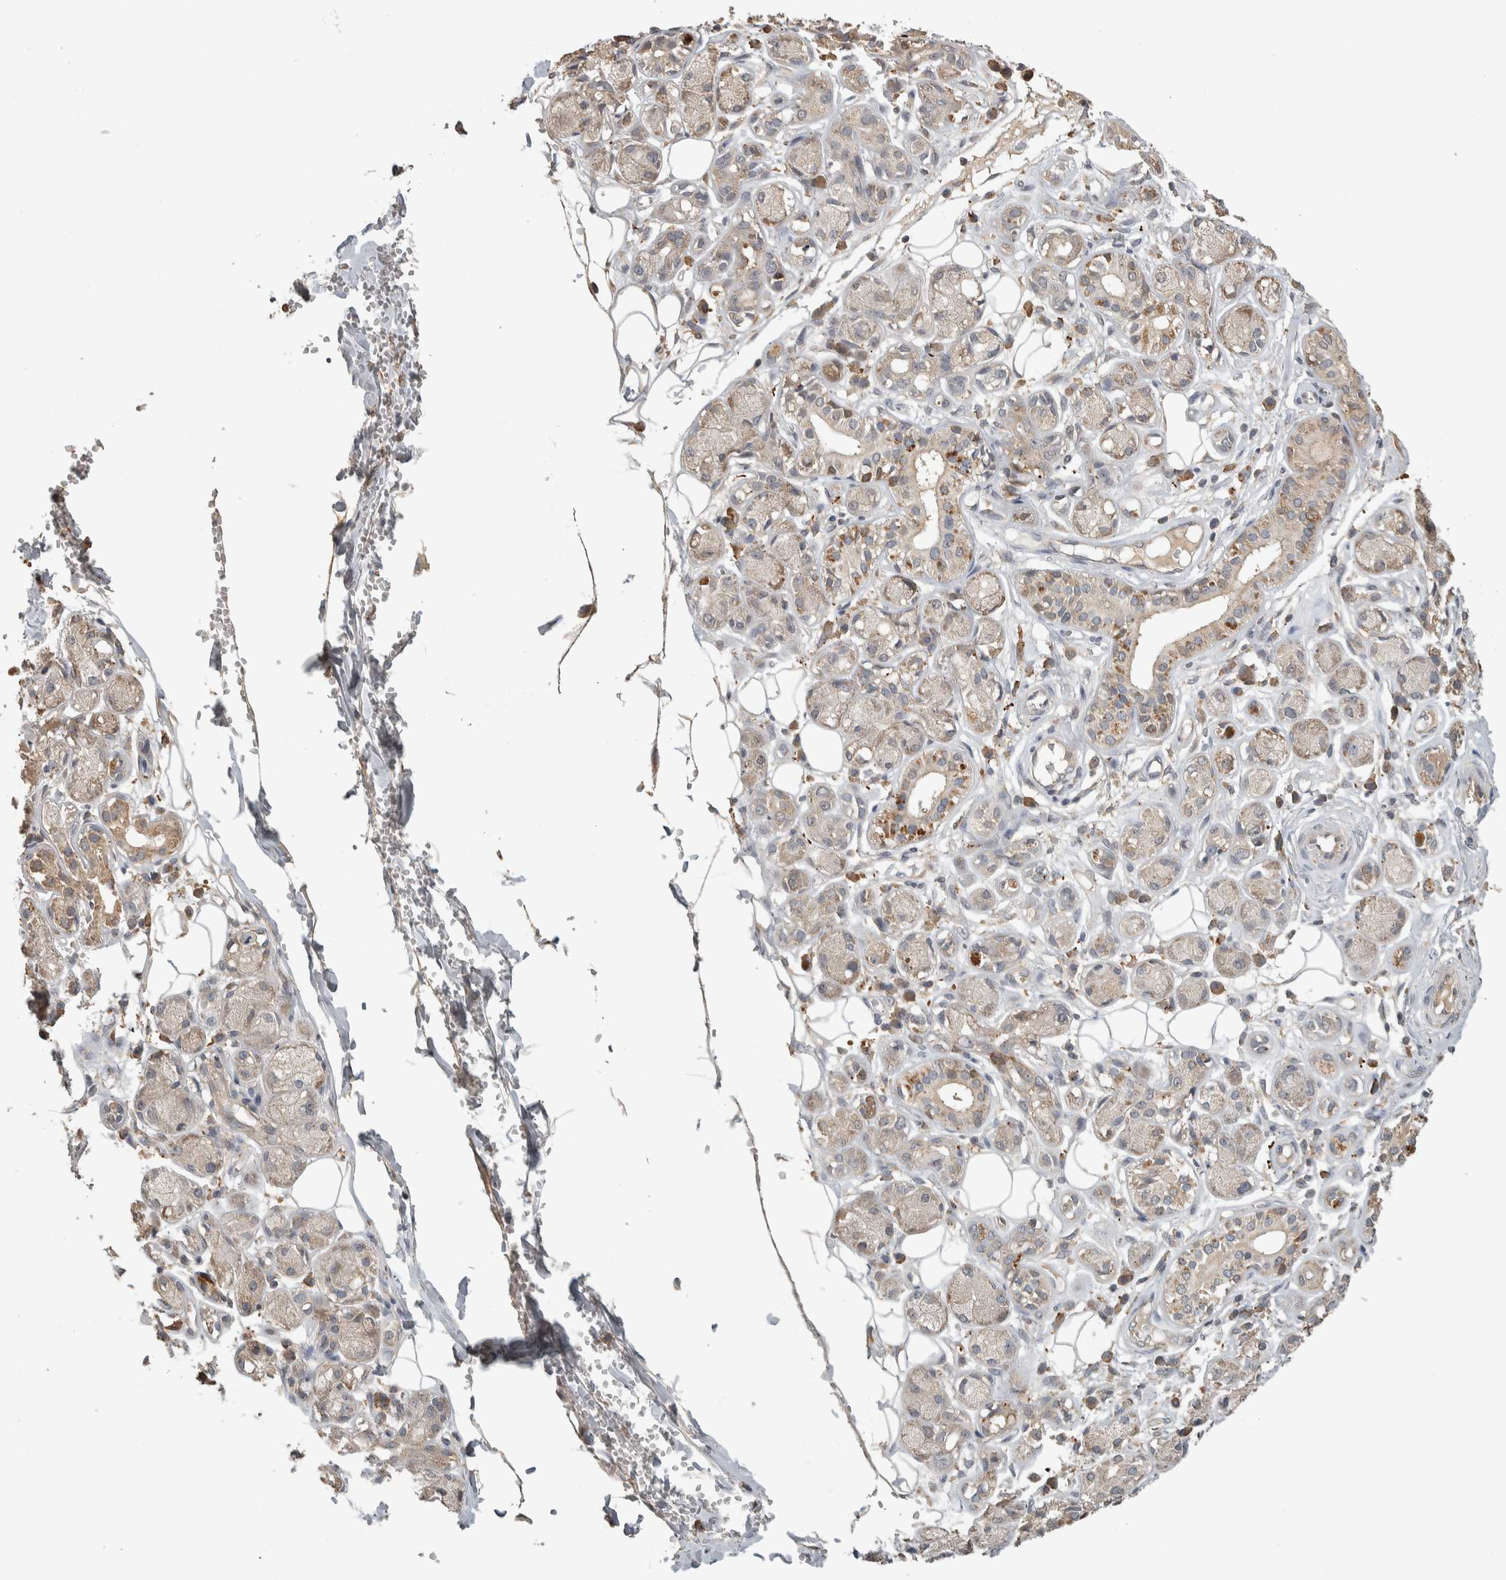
{"staining": {"intensity": "weak", "quantity": "<25%", "location": "cytoplasmic/membranous"}, "tissue": "adipose tissue", "cell_type": "Adipocytes", "image_type": "normal", "snomed": [{"axis": "morphology", "description": "Normal tissue, NOS"}, {"axis": "morphology", "description": "Inflammation, NOS"}, {"axis": "topography", "description": "Salivary gland"}, {"axis": "topography", "description": "Peripheral nerve tissue"}], "caption": "Immunohistochemistry photomicrograph of normal adipose tissue stained for a protein (brown), which displays no positivity in adipocytes.", "gene": "EIF3H", "patient": {"sex": "female", "age": 75}}